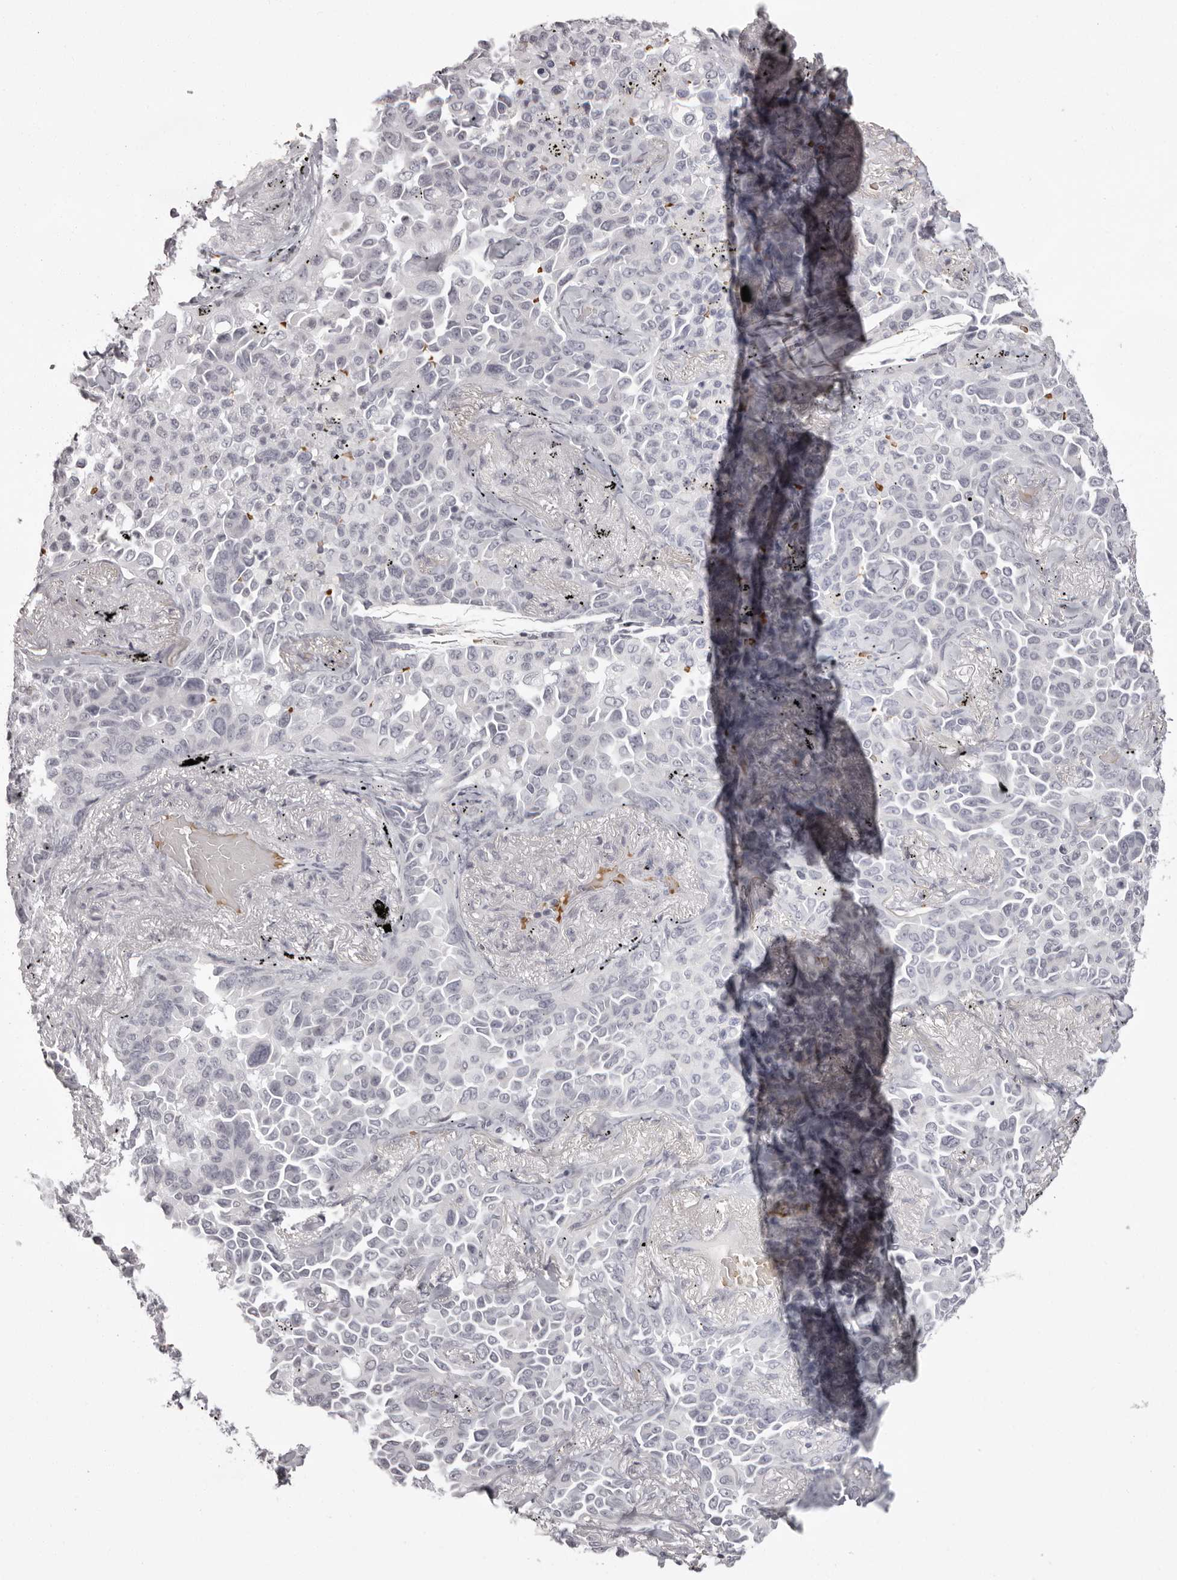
{"staining": {"intensity": "negative", "quantity": "none", "location": "none"}, "tissue": "lung cancer", "cell_type": "Tumor cells", "image_type": "cancer", "snomed": [{"axis": "morphology", "description": "Adenocarcinoma, NOS"}, {"axis": "topography", "description": "Lung"}], "caption": "Histopathology image shows no protein positivity in tumor cells of lung cancer tissue.", "gene": "C8orf74", "patient": {"sex": "female", "age": 67}}